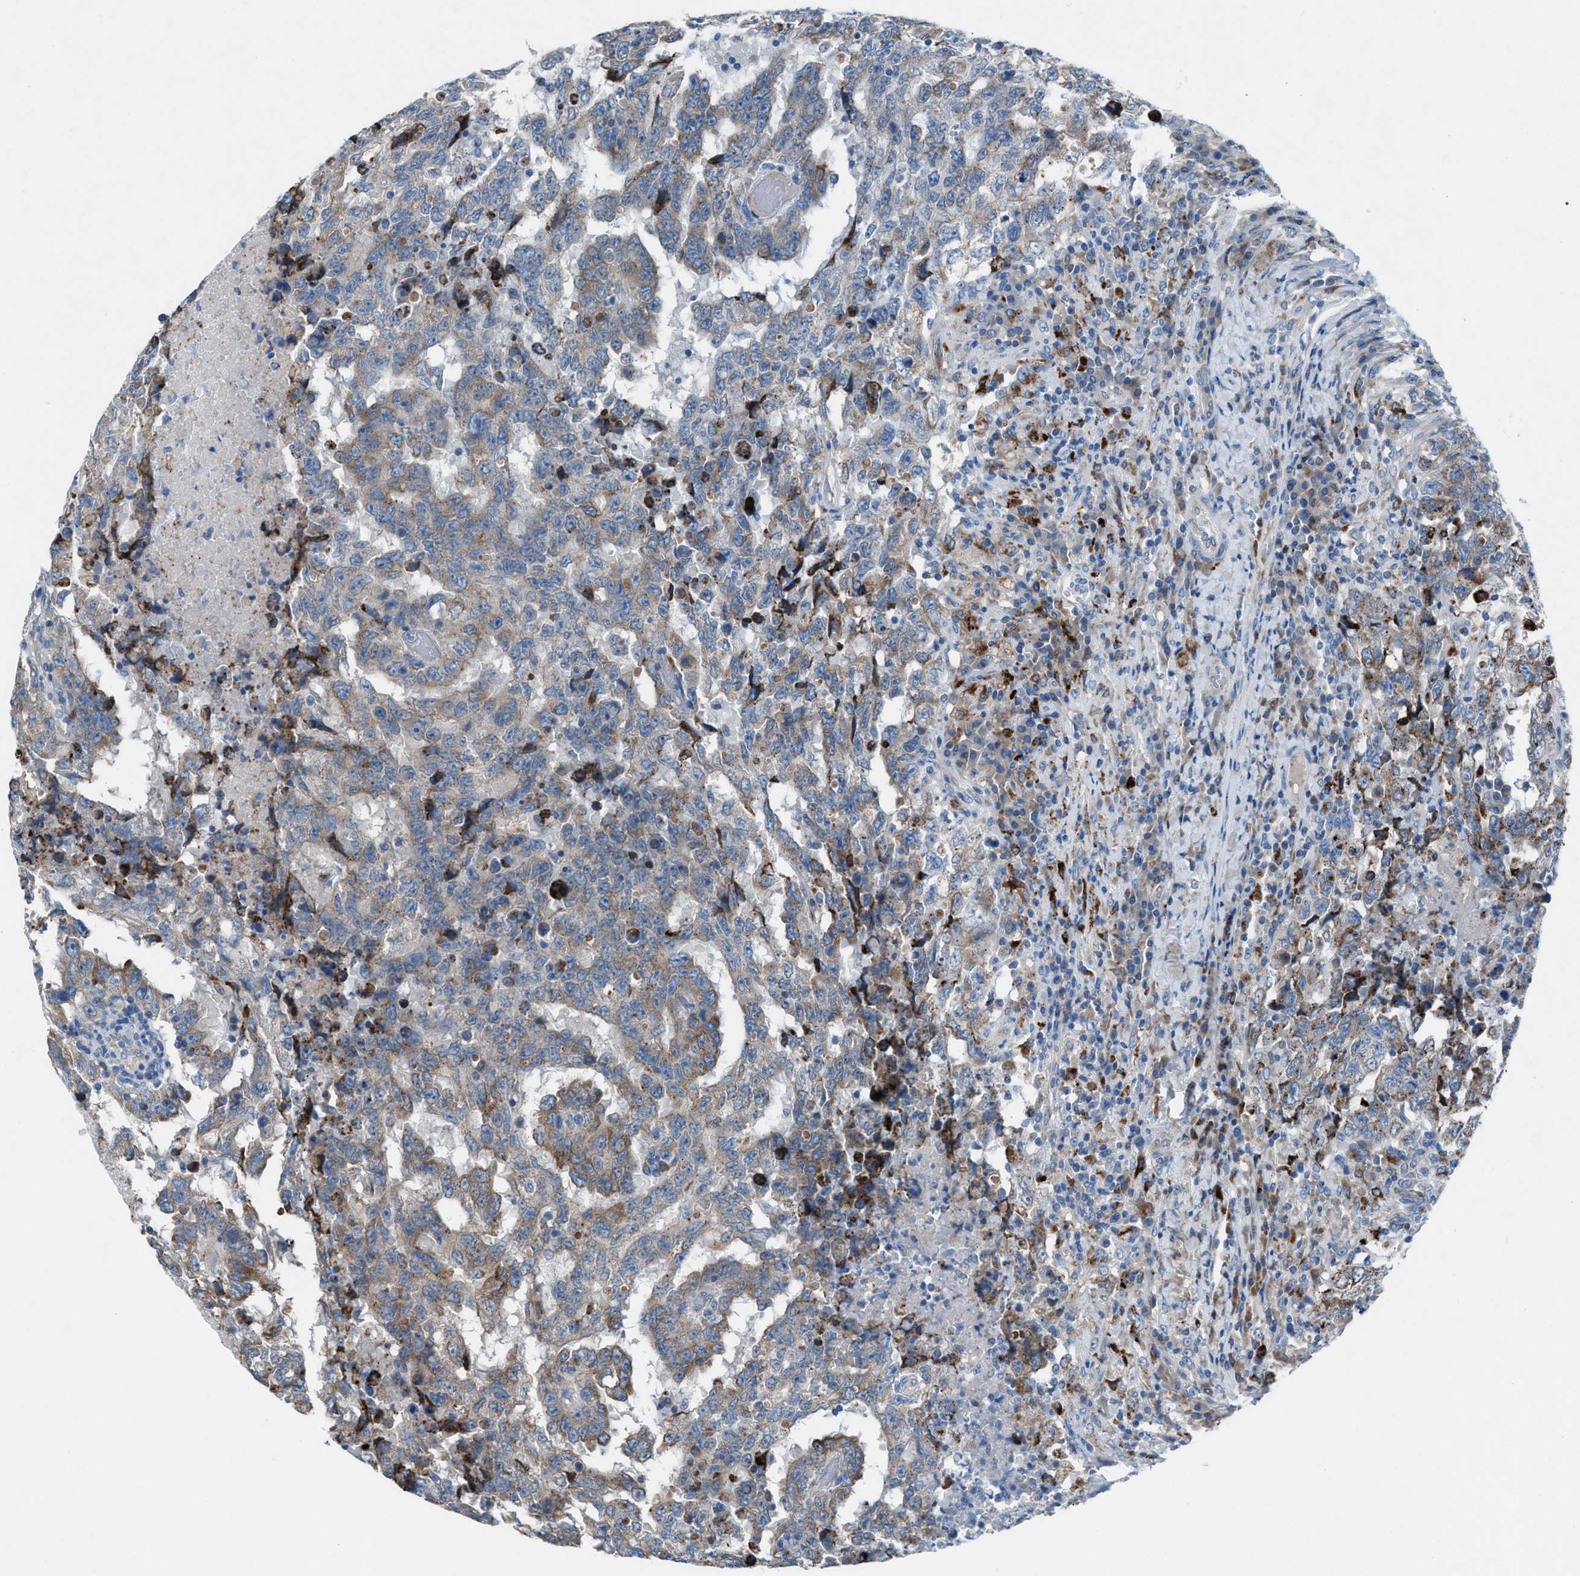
{"staining": {"intensity": "moderate", "quantity": "25%-75%", "location": "cytoplasmic/membranous"}, "tissue": "testis cancer", "cell_type": "Tumor cells", "image_type": "cancer", "snomed": [{"axis": "morphology", "description": "Necrosis, NOS"}, {"axis": "morphology", "description": "Carcinoma, Embryonal, NOS"}, {"axis": "topography", "description": "Testis"}], "caption": "This is an image of immunohistochemistry staining of embryonal carcinoma (testis), which shows moderate positivity in the cytoplasmic/membranous of tumor cells.", "gene": "CD1B", "patient": {"sex": "male", "age": 19}}